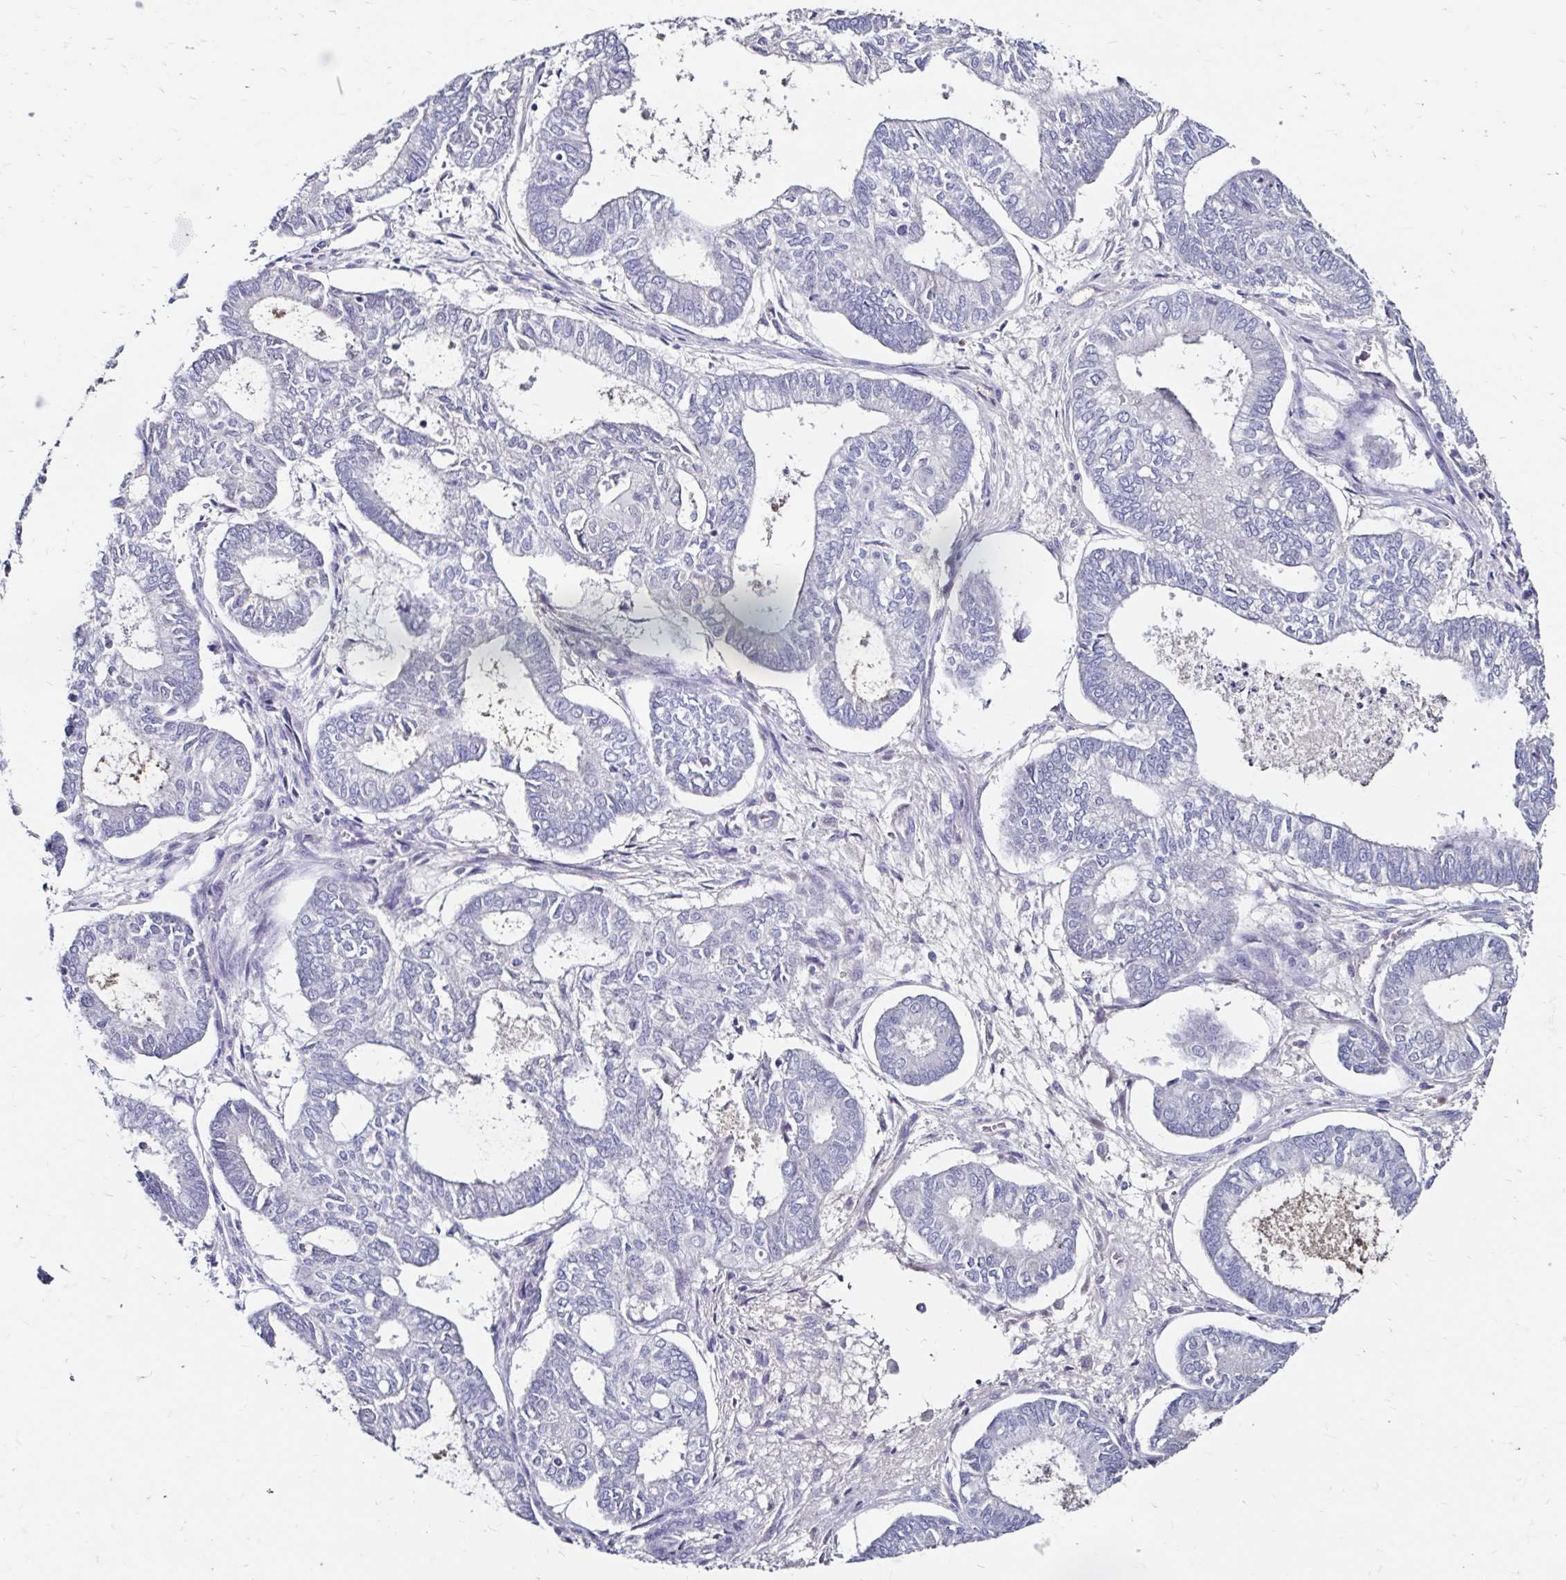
{"staining": {"intensity": "negative", "quantity": "none", "location": "none"}, "tissue": "ovarian cancer", "cell_type": "Tumor cells", "image_type": "cancer", "snomed": [{"axis": "morphology", "description": "Carcinoma, endometroid"}, {"axis": "topography", "description": "Ovary"}], "caption": "Tumor cells show no significant positivity in ovarian cancer.", "gene": "SCG3", "patient": {"sex": "female", "age": 64}}